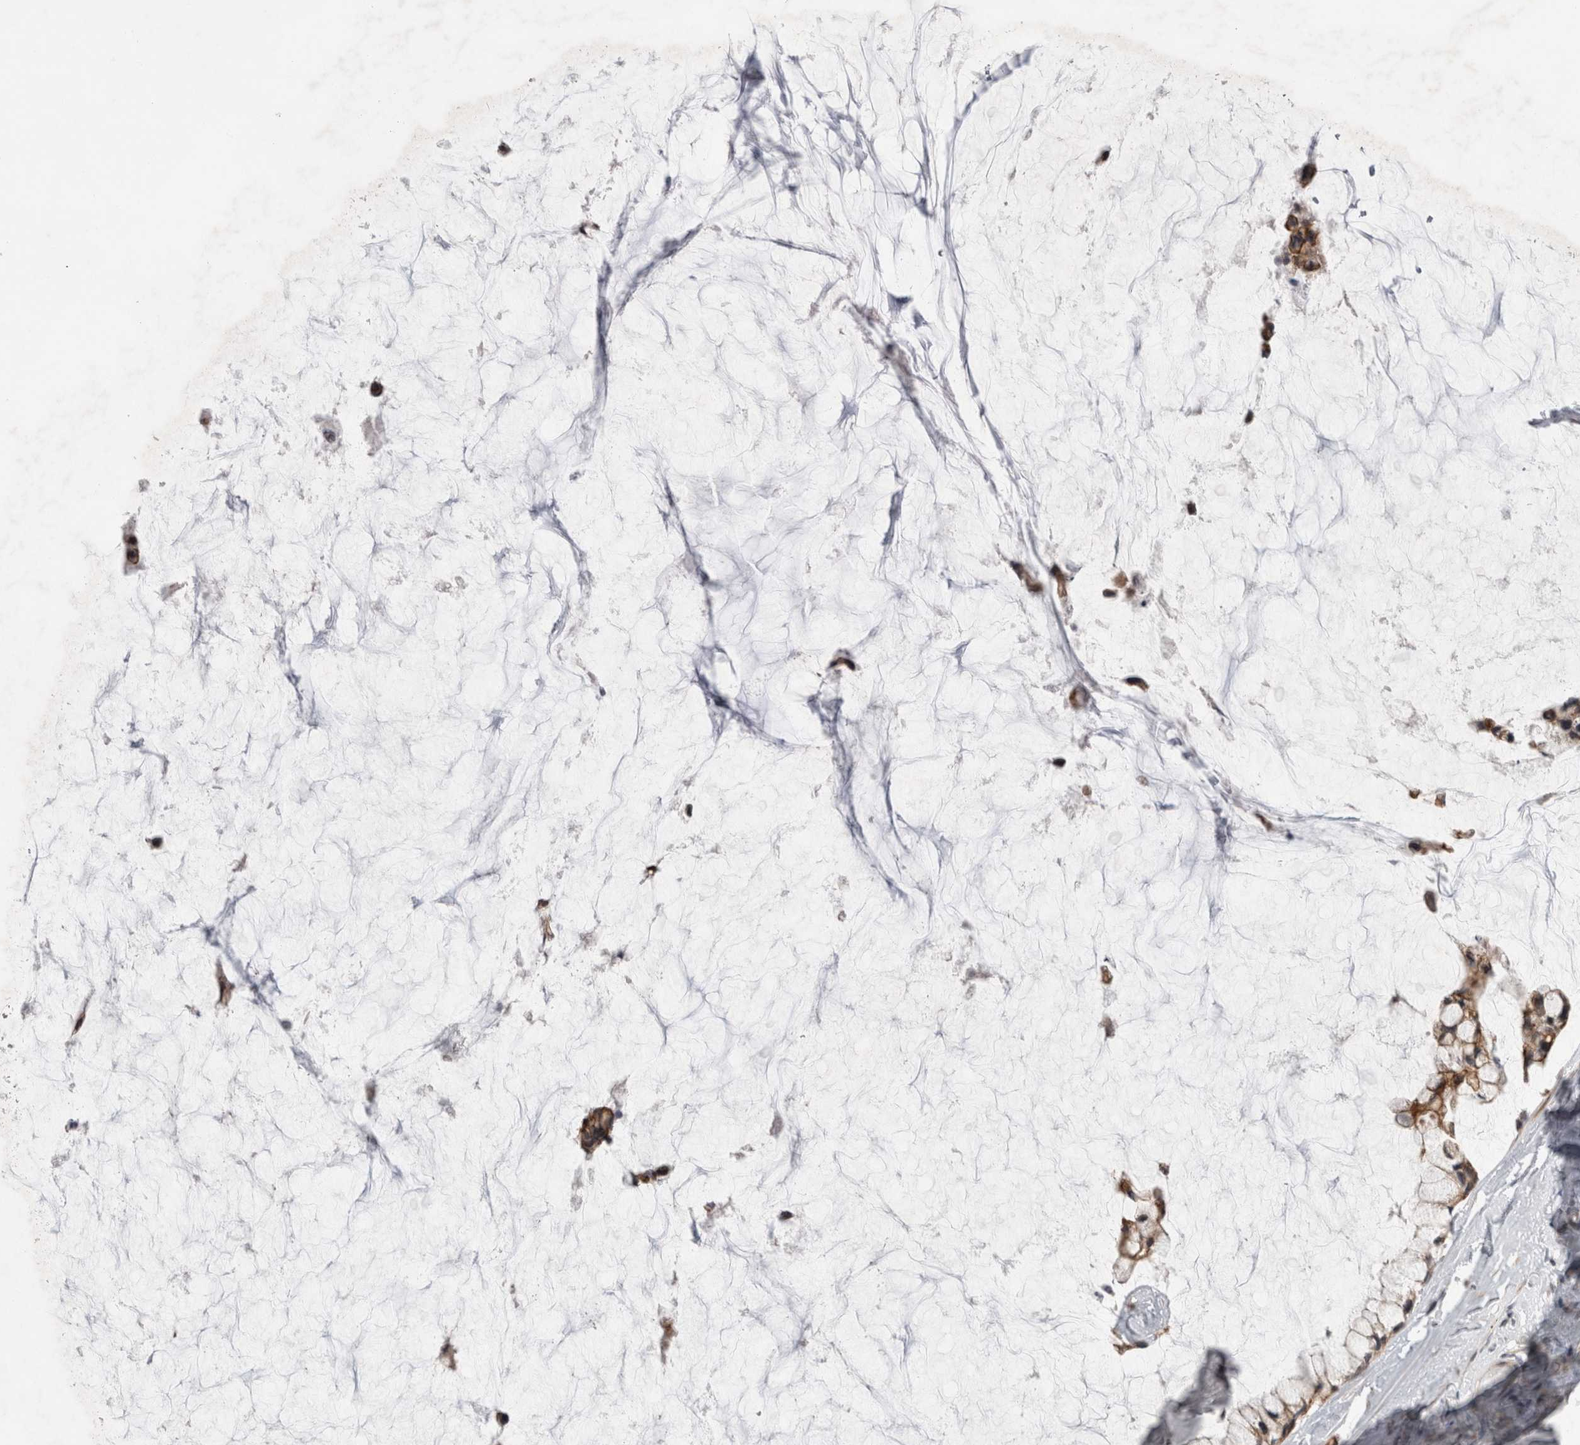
{"staining": {"intensity": "weak", "quantity": ">75%", "location": "cytoplasmic/membranous"}, "tissue": "ovarian cancer", "cell_type": "Tumor cells", "image_type": "cancer", "snomed": [{"axis": "morphology", "description": "Cystadenocarcinoma, mucinous, NOS"}, {"axis": "topography", "description": "Ovary"}], "caption": "Protein positivity by immunohistochemistry reveals weak cytoplasmic/membranous positivity in about >75% of tumor cells in mucinous cystadenocarcinoma (ovarian).", "gene": "ZNF341", "patient": {"sex": "female", "age": 39}}